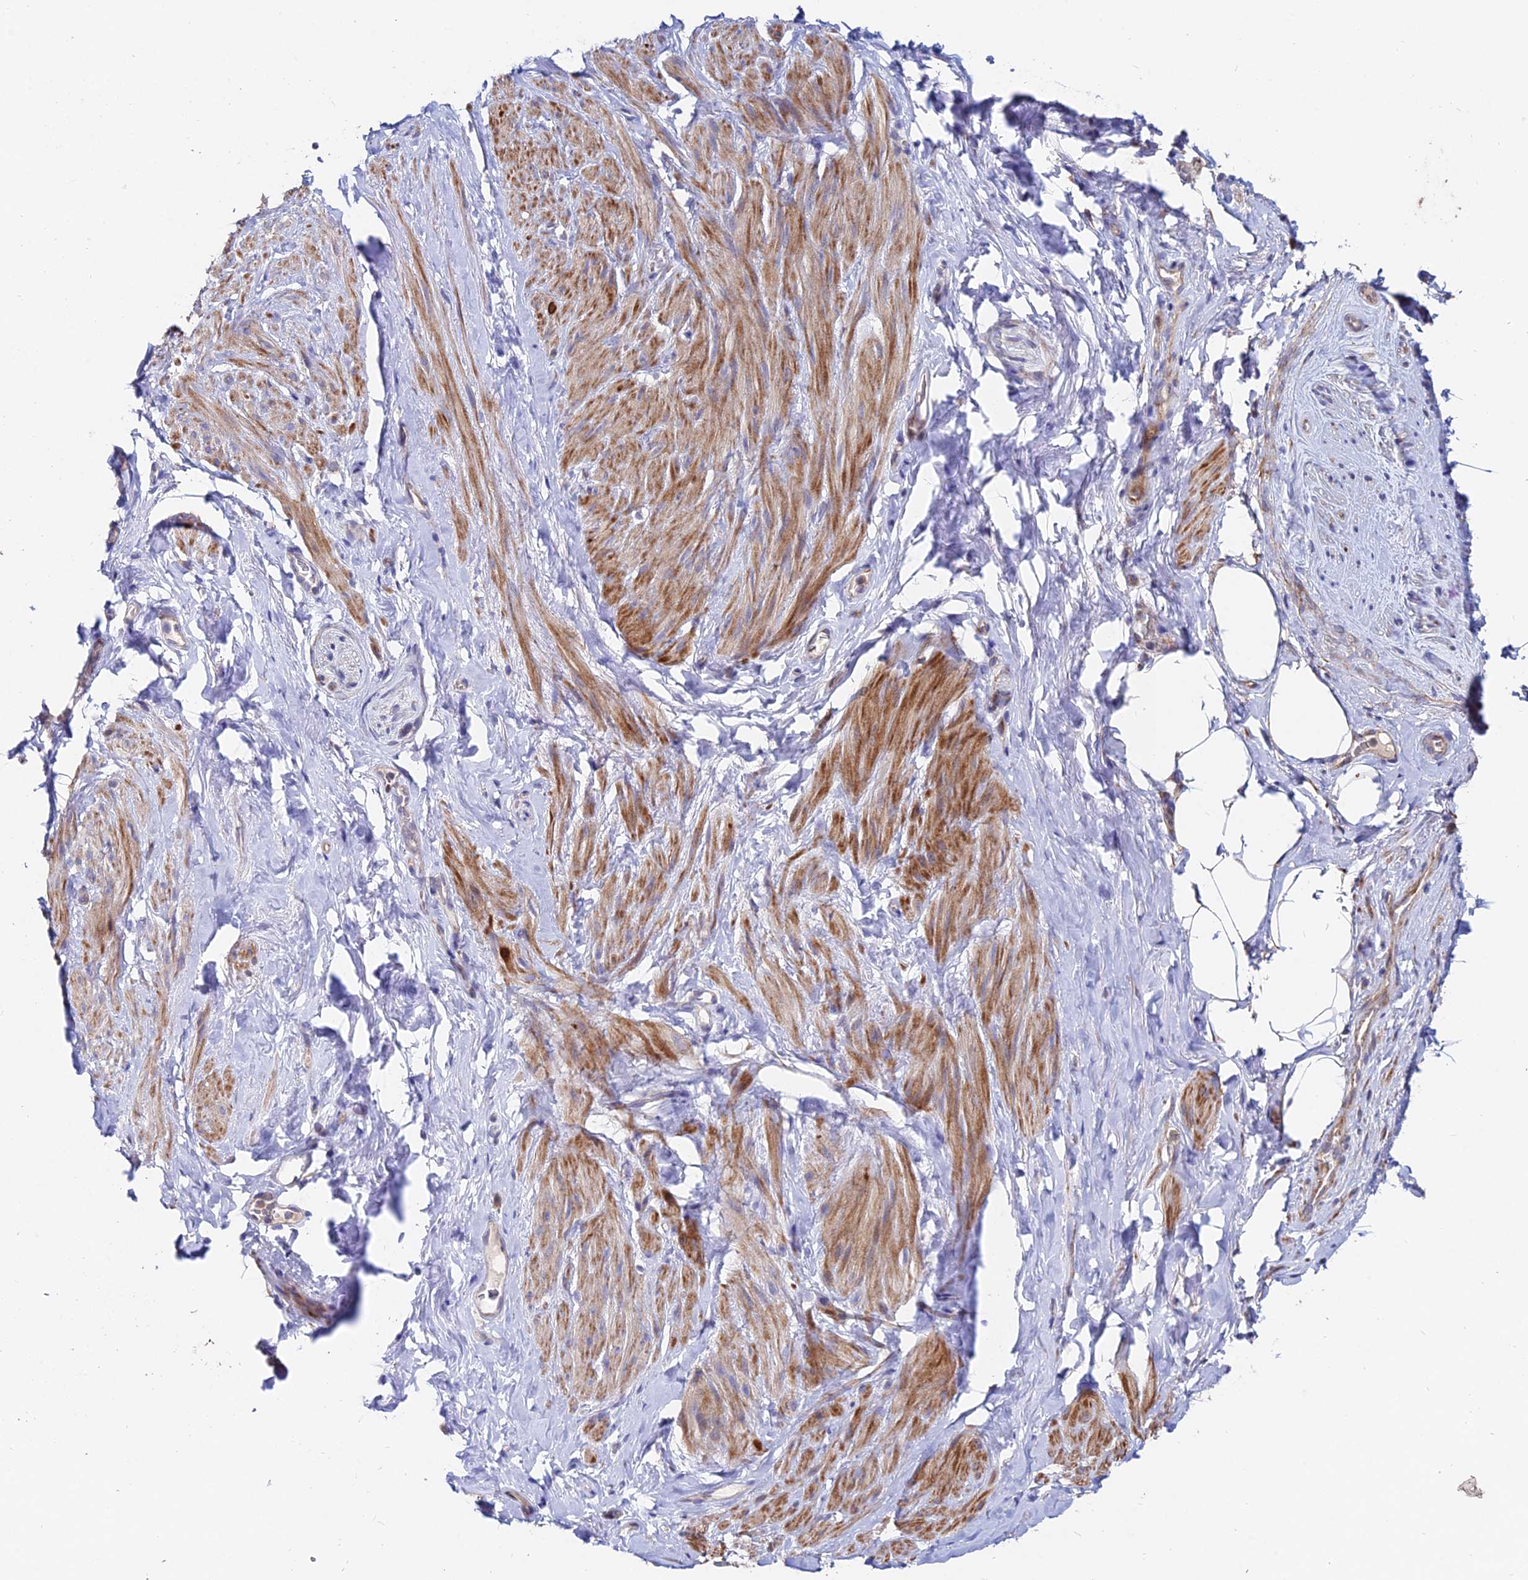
{"staining": {"intensity": "moderate", "quantity": "25%-75%", "location": "cytoplasmic/membranous"}, "tissue": "smooth muscle", "cell_type": "Smooth muscle cells", "image_type": "normal", "snomed": [{"axis": "morphology", "description": "Normal tissue, NOS"}, {"axis": "topography", "description": "Smooth muscle"}, {"axis": "topography", "description": "Peripheral nerve tissue"}], "caption": "This is a histology image of immunohistochemistry (IHC) staining of benign smooth muscle, which shows moderate positivity in the cytoplasmic/membranous of smooth muscle cells.", "gene": "ACTR5", "patient": {"sex": "male", "age": 69}}